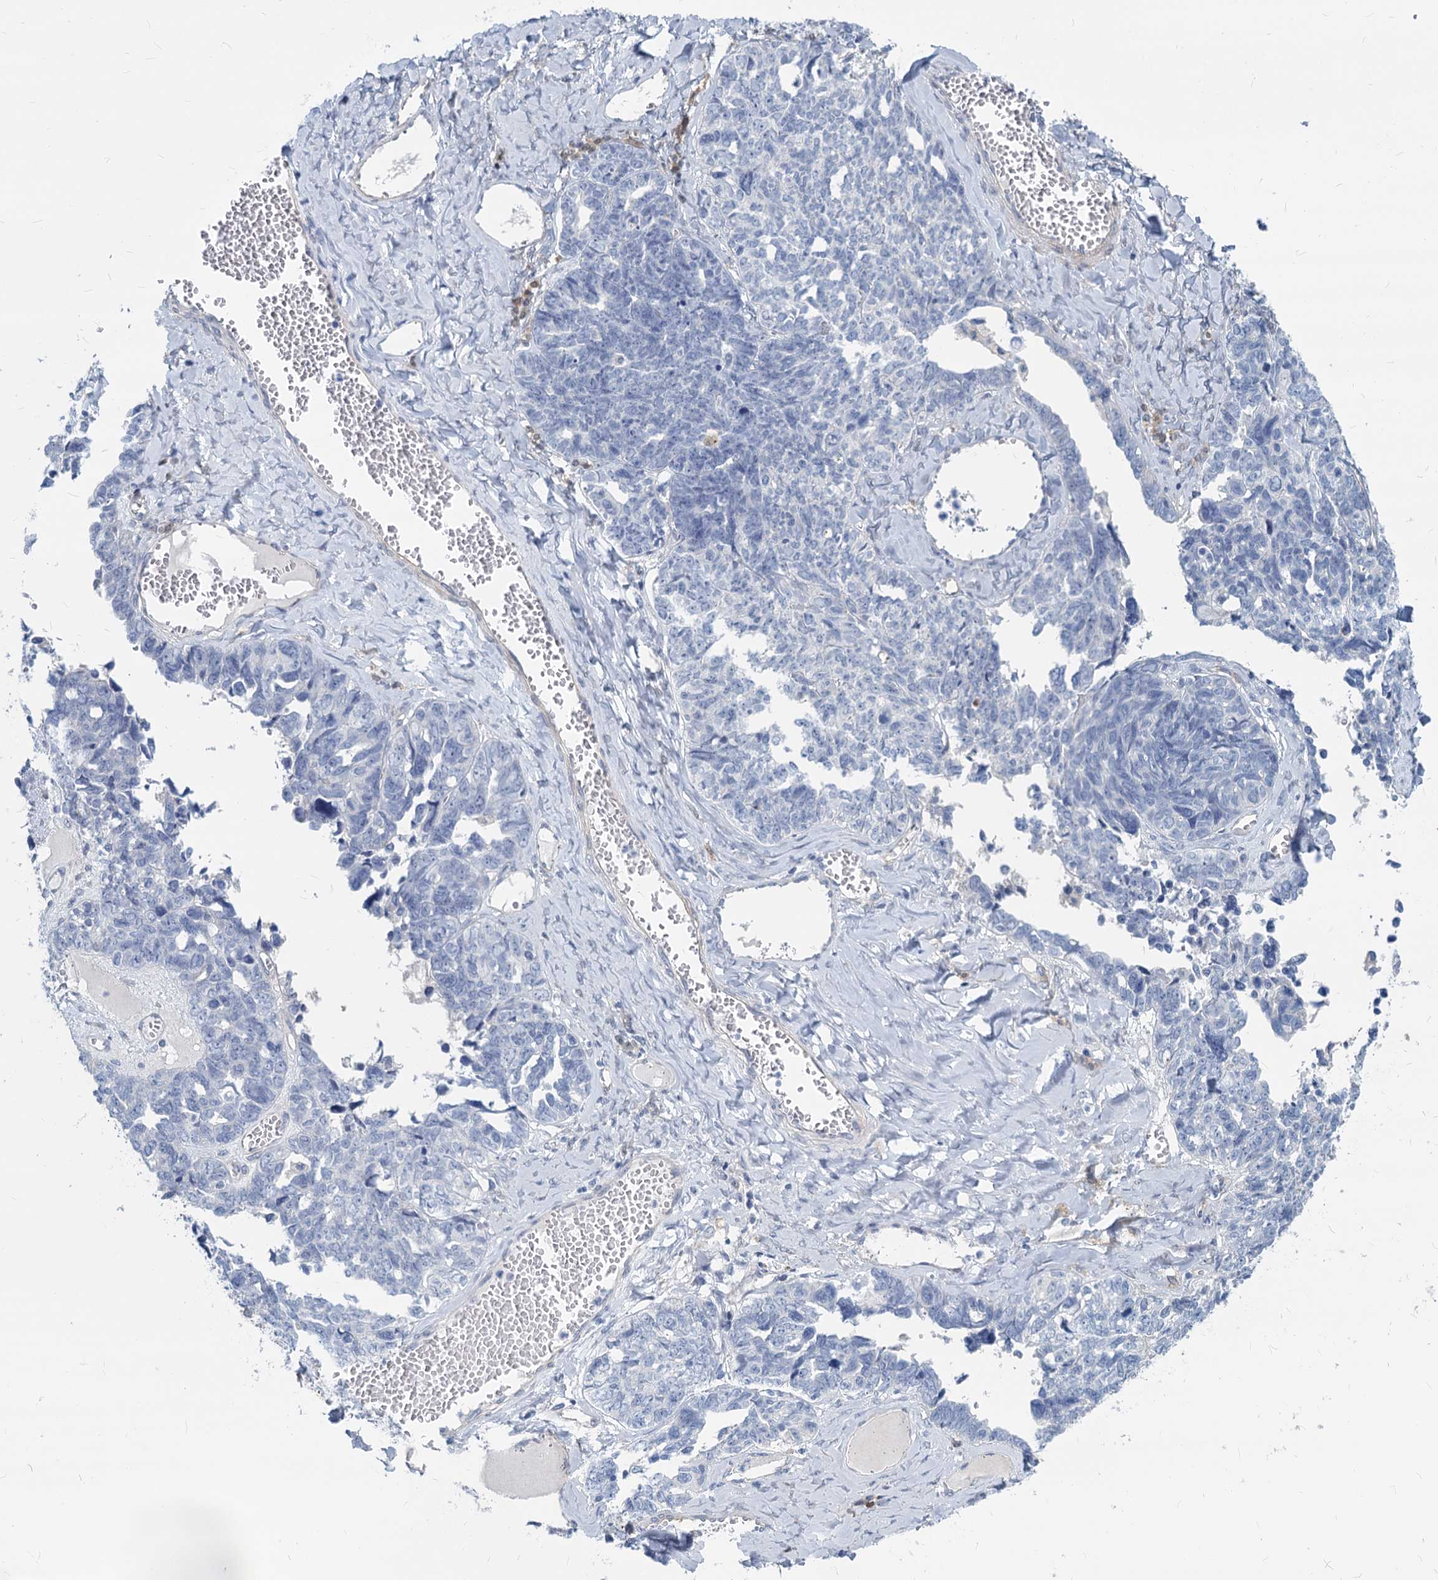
{"staining": {"intensity": "negative", "quantity": "none", "location": "none"}, "tissue": "ovarian cancer", "cell_type": "Tumor cells", "image_type": "cancer", "snomed": [{"axis": "morphology", "description": "Cystadenocarcinoma, serous, NOS"}, {"axis": "topography", "description": "Ovary"}], "caption": "An image of human ovarian cancer is negative for staining in tumor cells.", "gene": "GSTM3", "patient": {"sex": "female", "age": 79}}